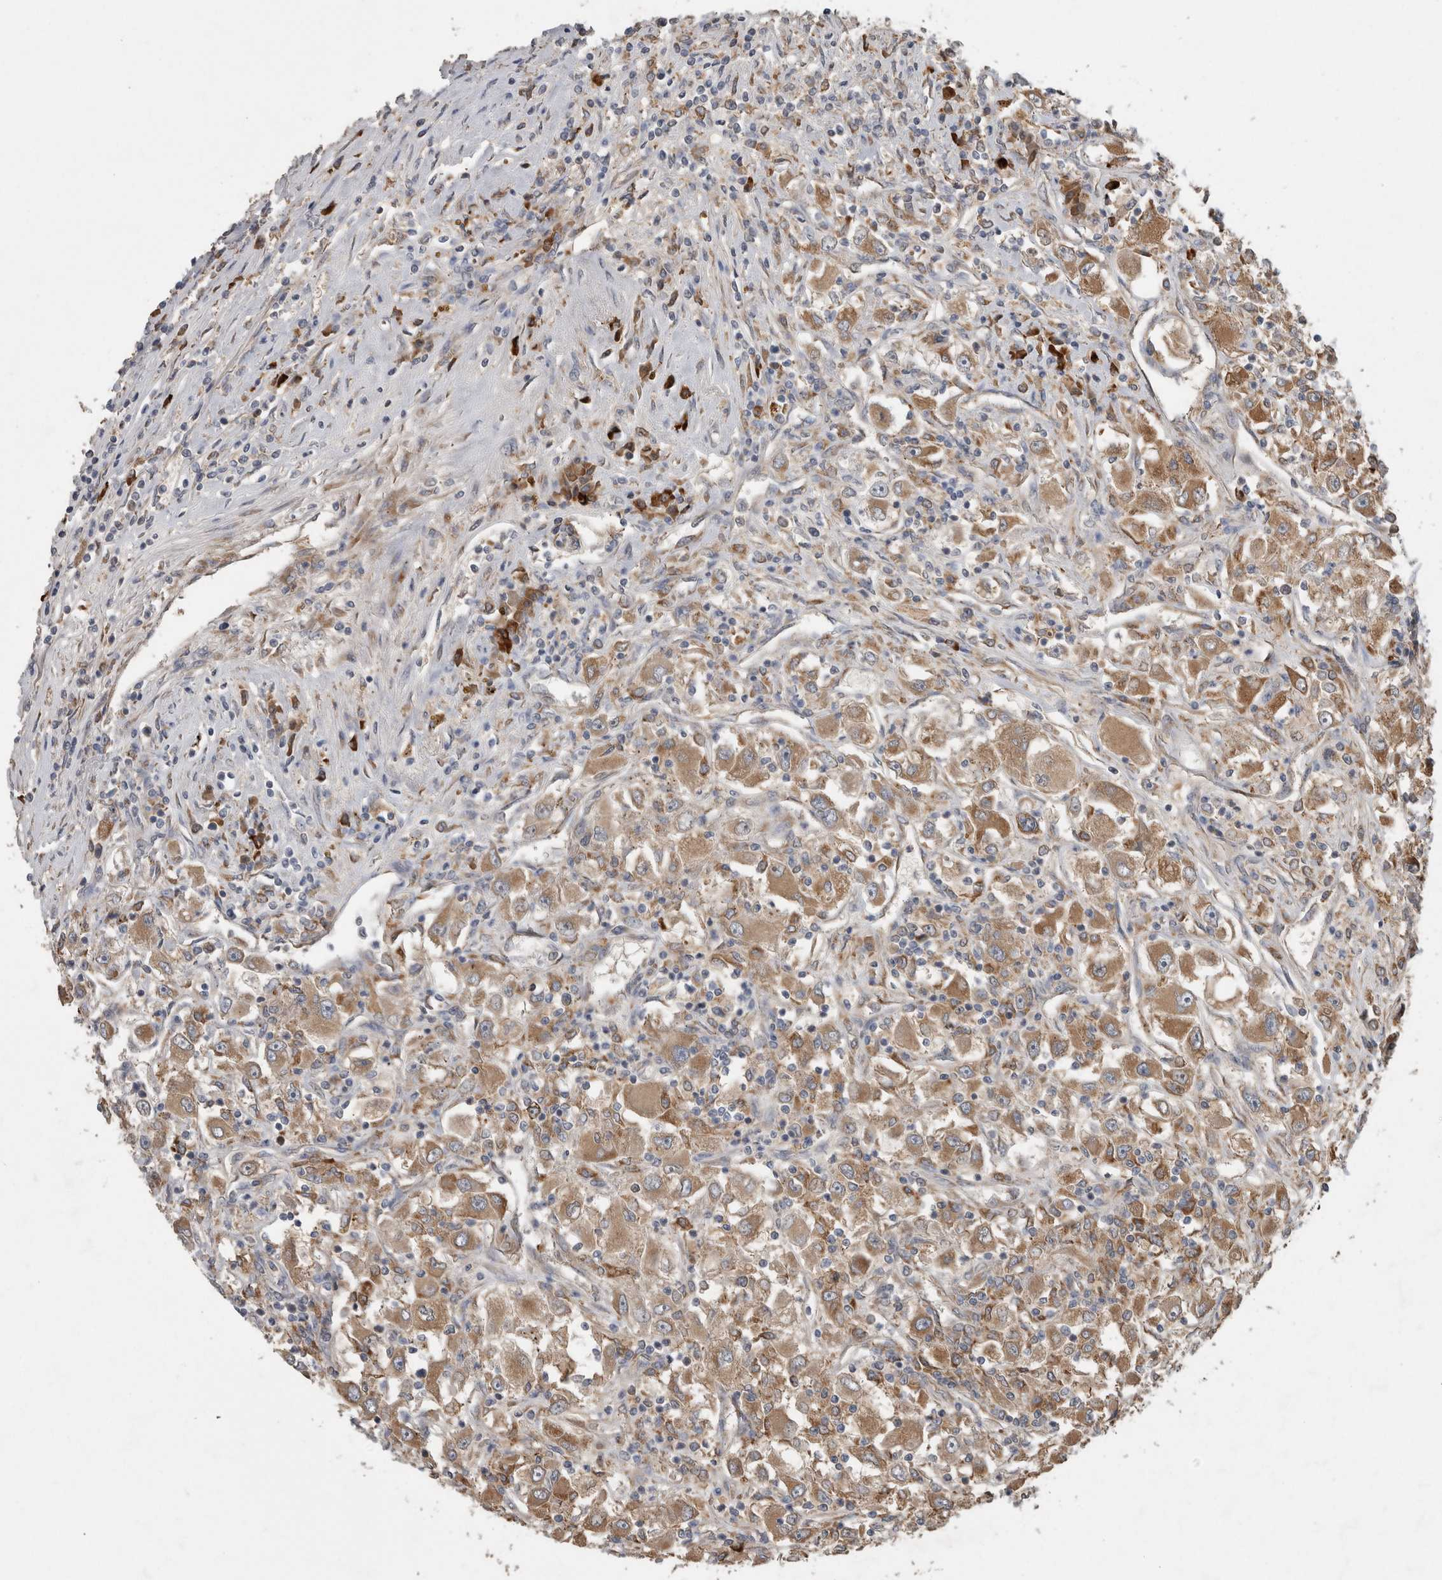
{"staining": {"intensity": "moderate", "quantity": ">75%", "location": "cytoplasmic/membranous"}, "tissue": "renal cancer", "cell_type": "Tumor cells", "image_type": "cancer", "snomed": [{"axis": "morphology", "description": "Adenocarcinoma, NOS"}, {"axis": "topography", "description": "Kidney"}], "caption": "An IHC photomicrograph of neoplastic tissue is shown. Protein staining in brown highlights moderate cytoplasmic/membranous positivity in renal adenocarcinoma within tumor cells.", "gene": "ADGRL3", "patient": {"sex": "female", "age": 52}}